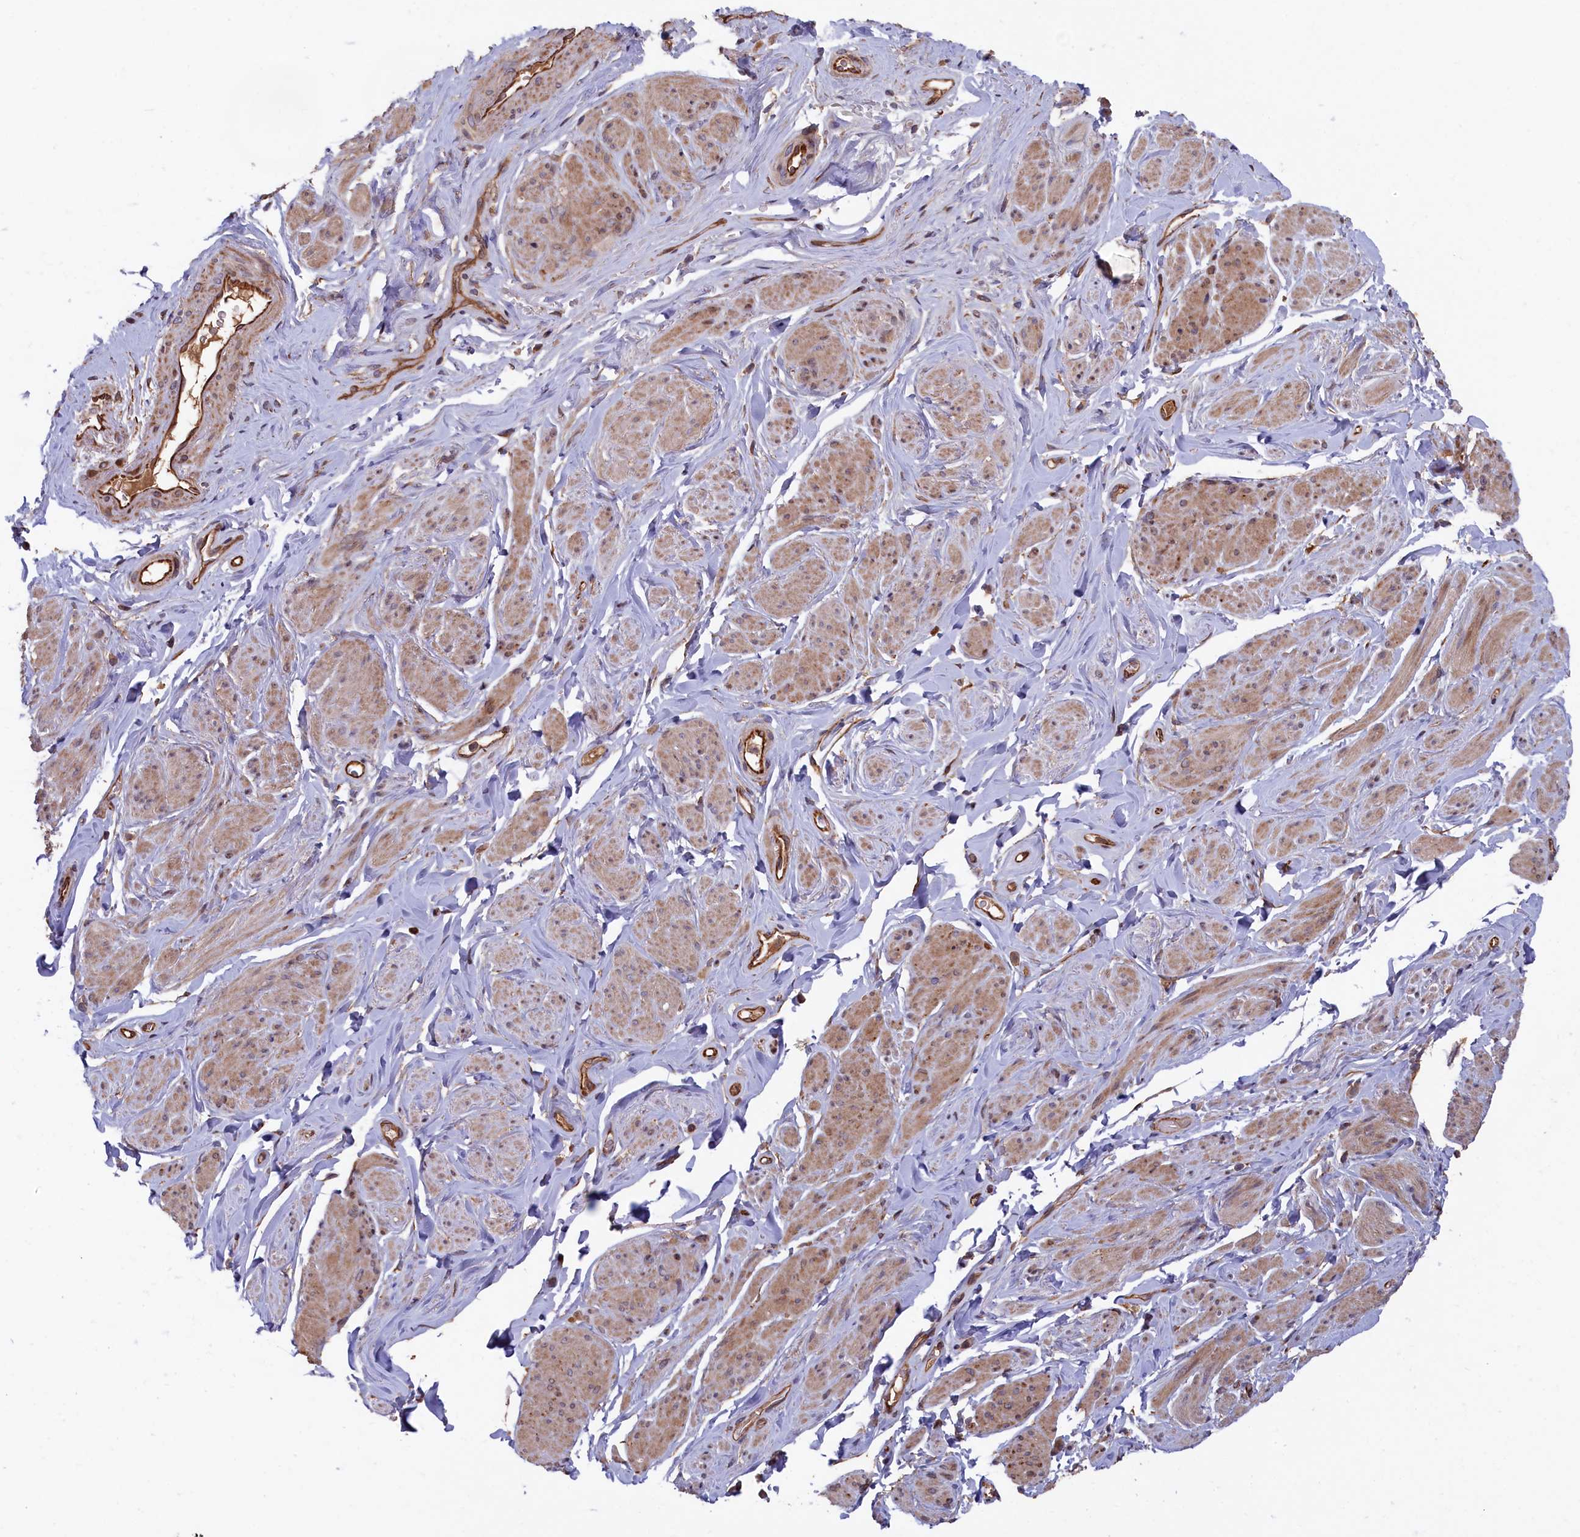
{"staining": {"intensity": "moderate", "quantity": "25%-75%", "location": "cytoplasmic/membranous"}, "tissue": "smooth muscle", "cell_type": "Smooth muscle cells", "image_type": "normal", "snomed": [{"axis": "morphology", "description": "Normal tissue, NOS"}, {"axis": "topography", "description": "Smooth muscle"}, {"axis": "topography", "description": "Peripheral nerve tissue"}], "caption": "Smooth muscle cells demonstrate medium levels of moderate cytoplasmic/membranous positivity in about 25%-75% of cells in benign smooth muscle. The staining was performed using DAB to visualize the protein expression in brown, while the nuclei were stained in blue with hematoxylin (Magnification: 20x).", "gene": "GREB1L", "patient": {"sex": "male", "age": 69}}